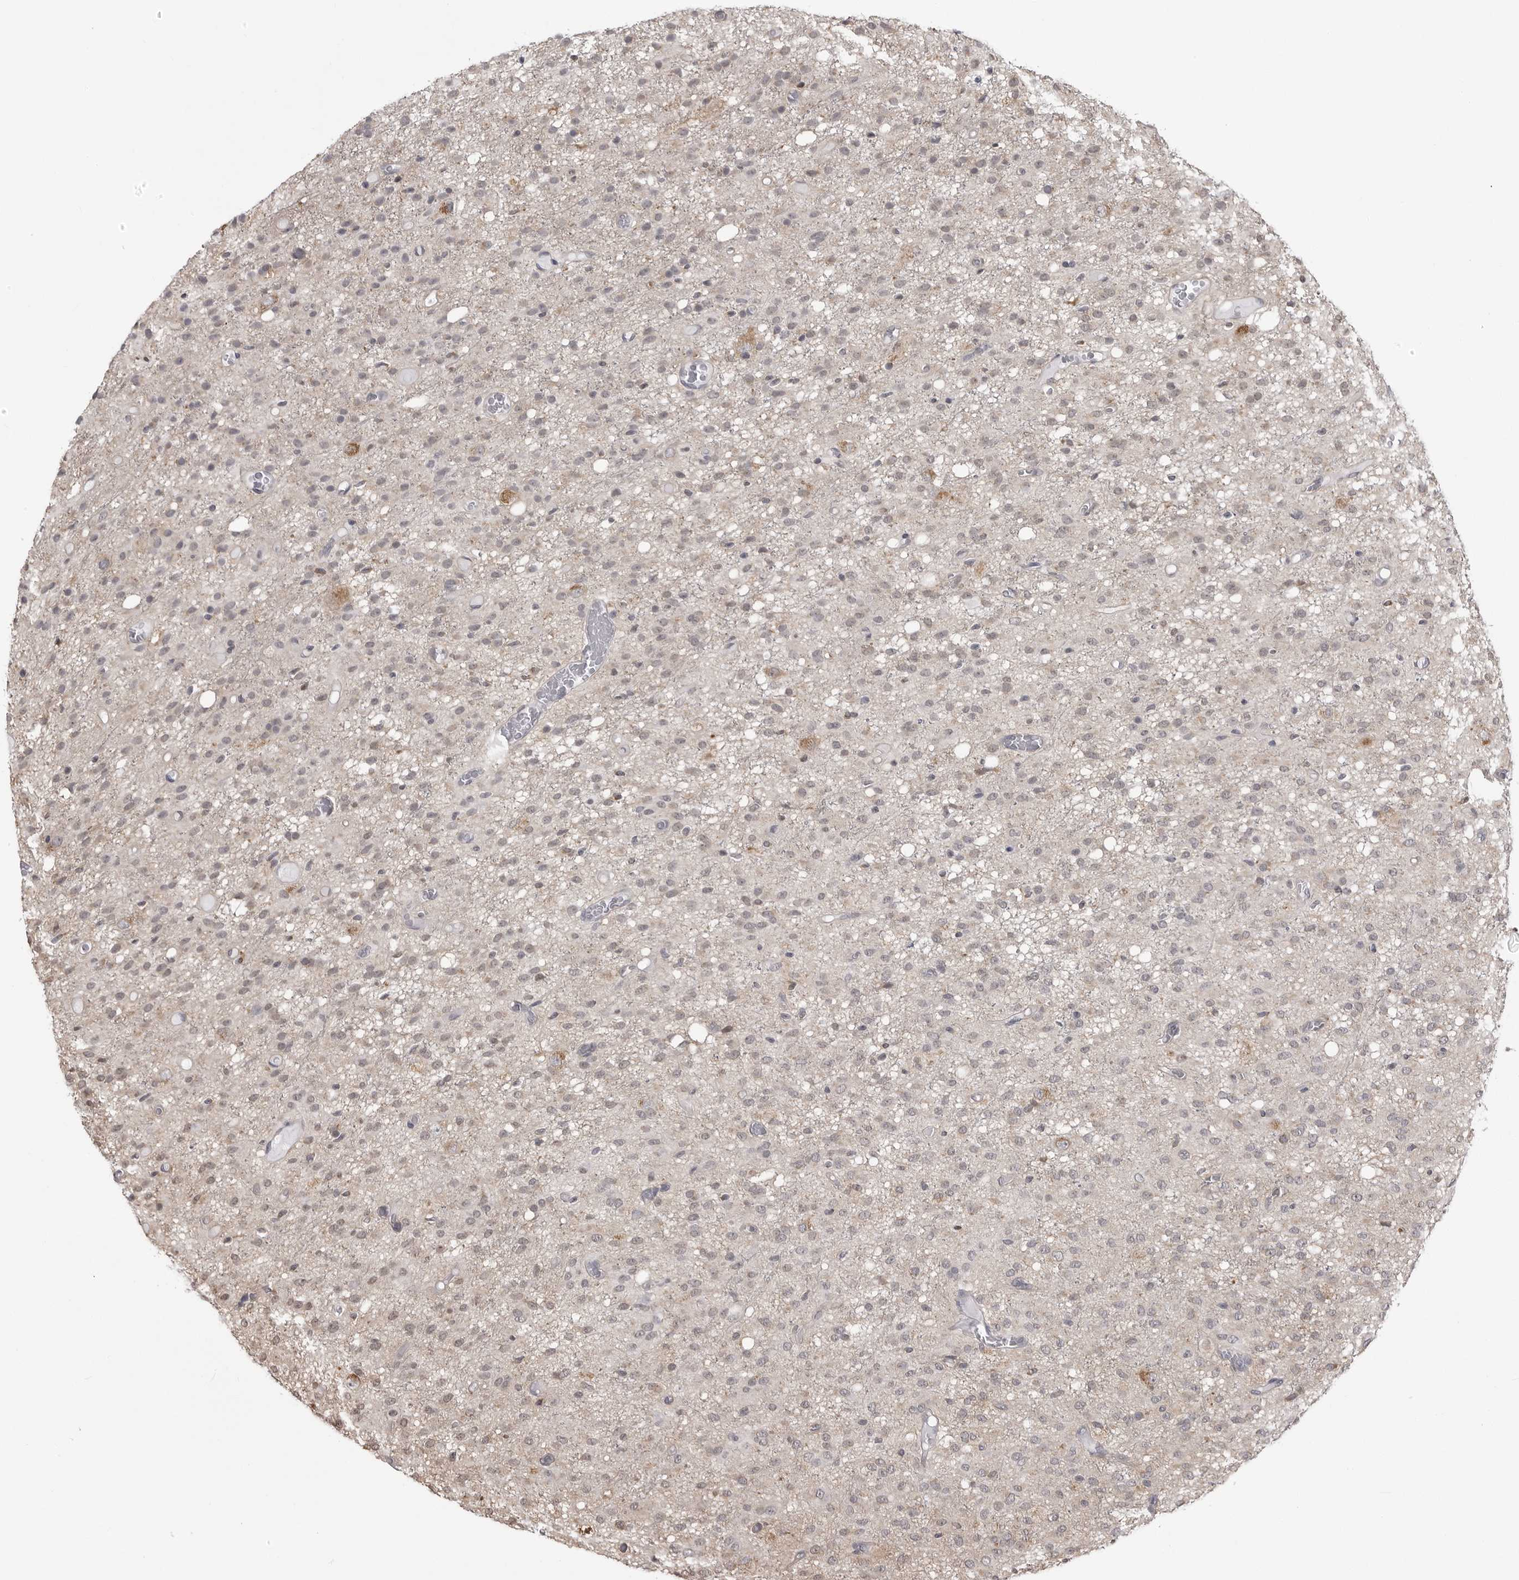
{"staining": {"intensity": "negative", "quantity": "none", "location": "none"}, "tissue": "glioma", "cell_type": "Tumor cells", "image_type": "cancer", "snomed": [{"axis": "morphology", "description": "Glioma, malignant, High grade"}, {"axis": "topography", "description": "Brain"}], "caption": "This photomicrograph is of malignant glioma (high-grade) stained with immunohistochemistry to label a protein in brown with the nuclei are counter-stained blue. There is no expression in tumor cells.", "gene": "FH", "patient": {"sex": "female", "age": 59}}